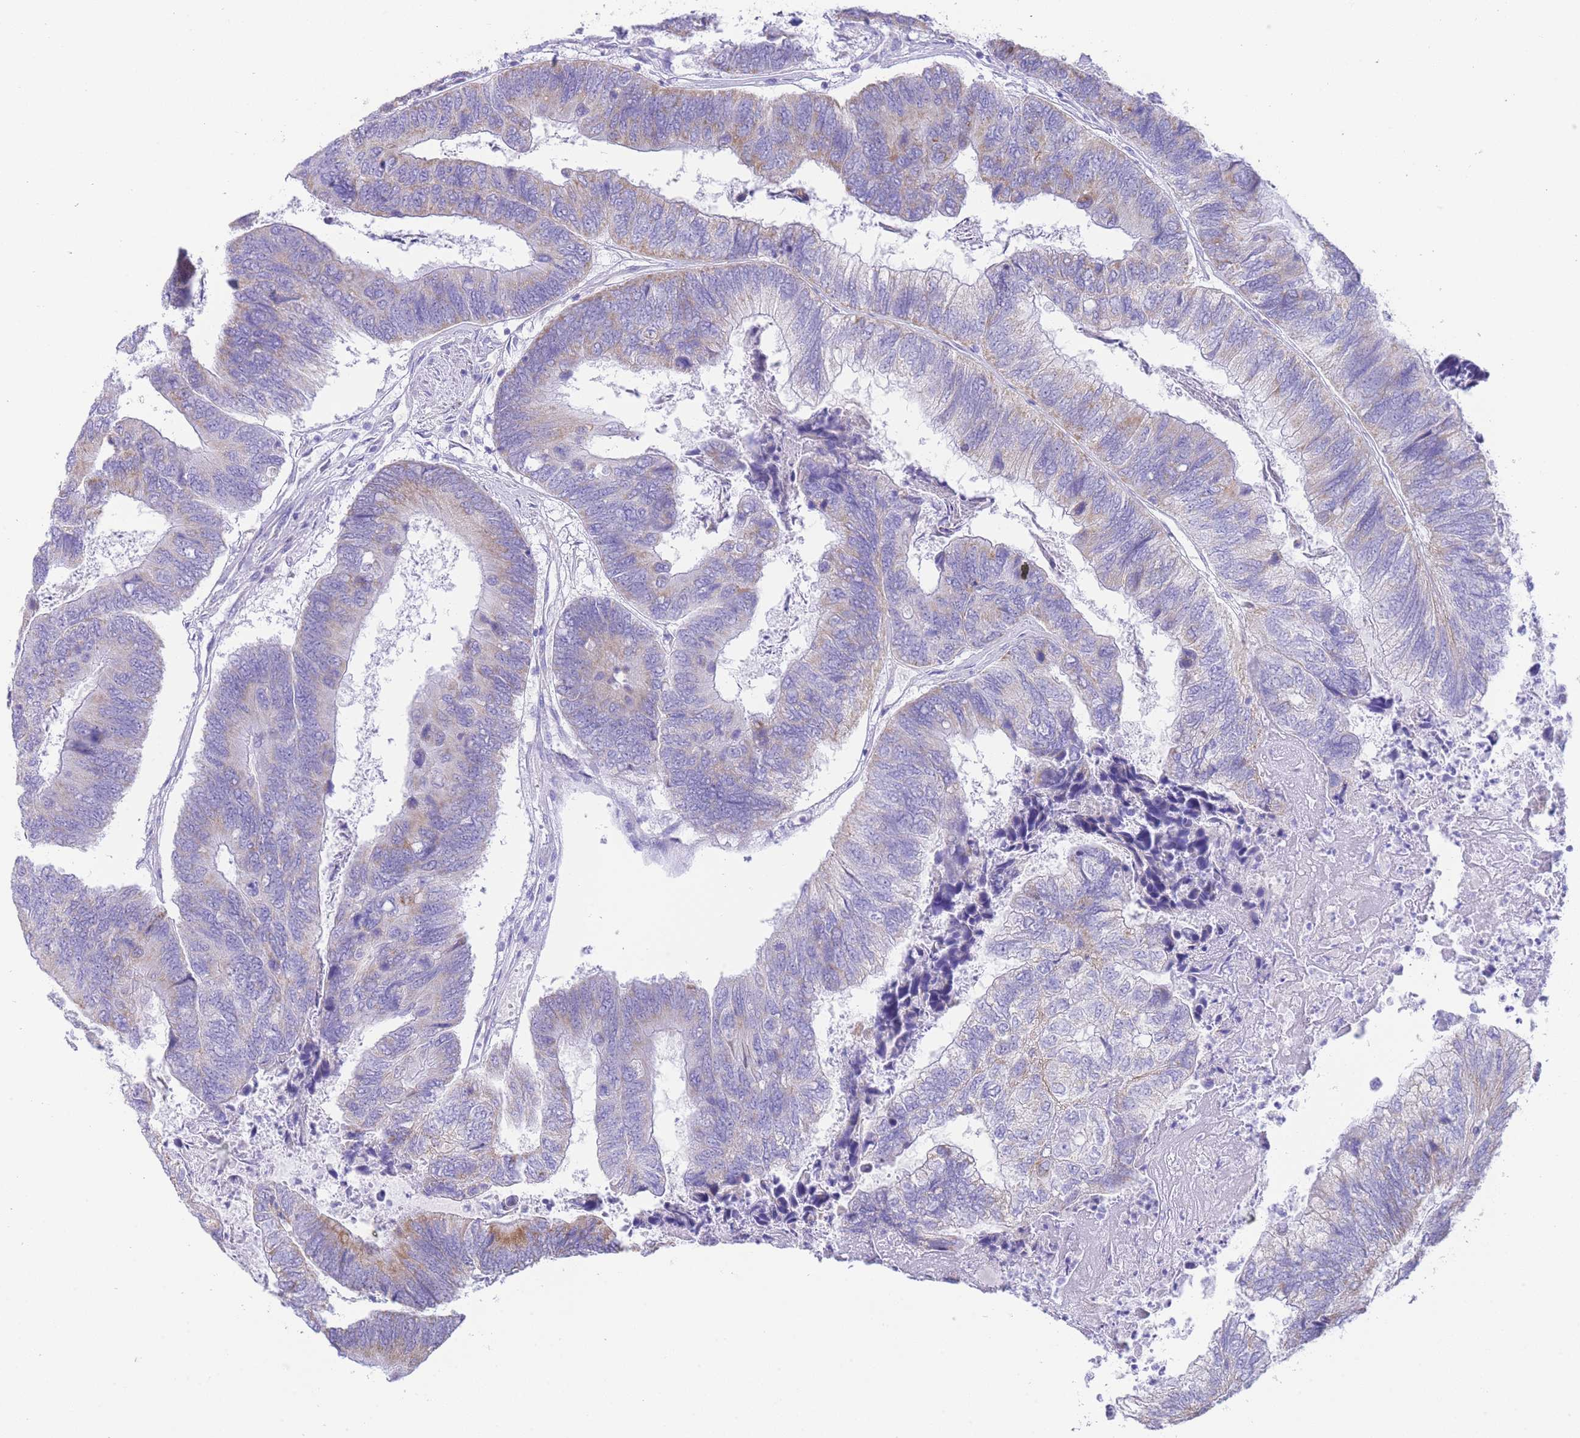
{"staining": {"intensity": "moderate", "quantity": "<25%", "location": "cytoplasmic/membranous"}, "tissue": "colorectal cancer", "cell_type": "Tumor cells", "image_type": "cancer", "snomed": [{"axis": "morphology", "description": "Adenocarcinoma, NOS"}, {"axis": "topography", "description": "Colon"}], "caption": "The photomicrograph reveals a brown stain indicating the presence of a protein in the cytoplasmic/membranous of tumor cells in colorectal cancer (adenocarcinoma). The staining is performed using DAB brown chromogen to label protein expression. The nuclei are counter-stained blue using hematoxylin.", "gene": "ACSM4", "patient": {"sex": "female", "age": 67}}